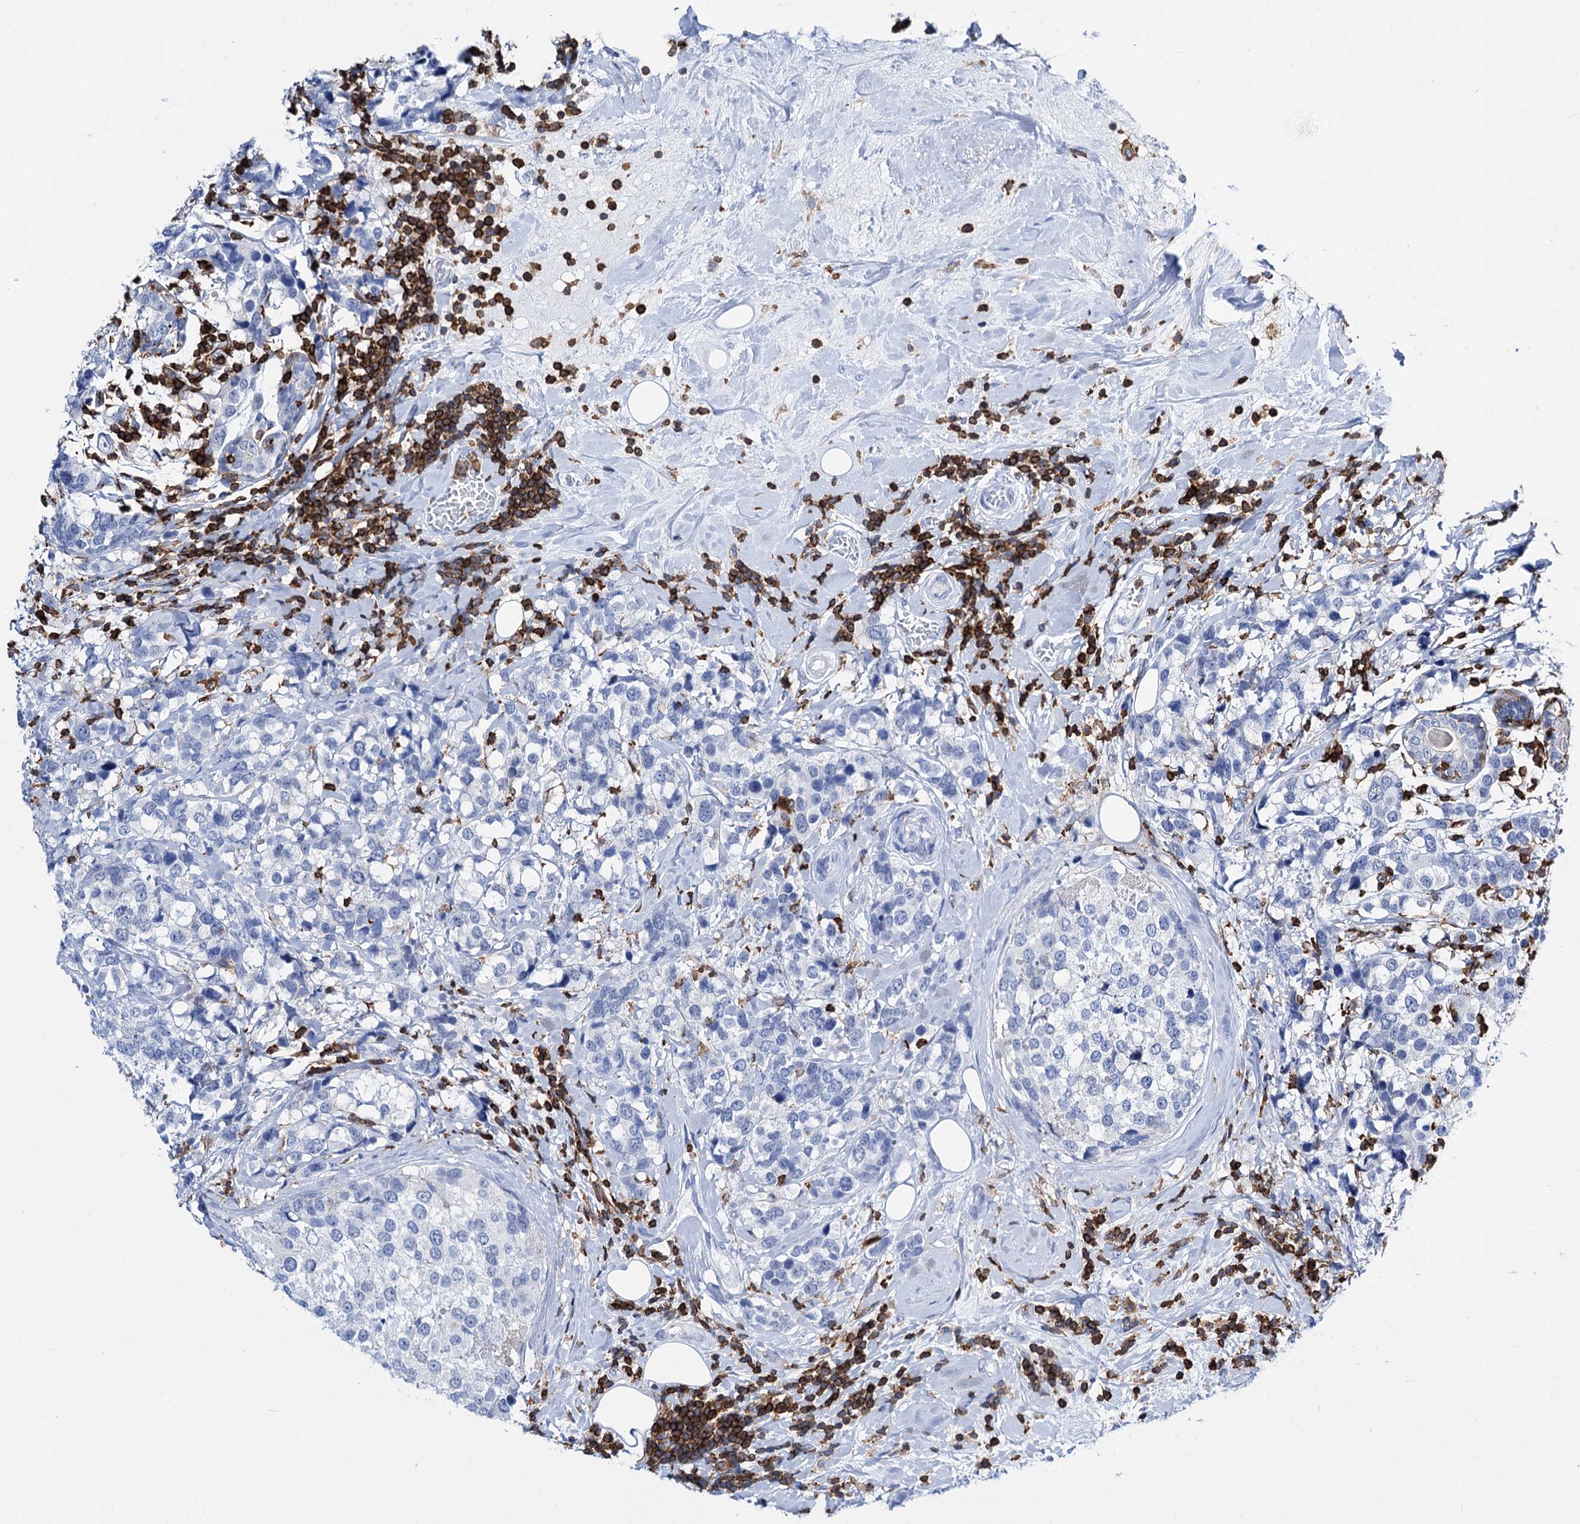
{"staining": {"intensity": "negative", "quantity": "none", "location": "none"}, "tissue": "breast cancer", "cell_type": "Tumor cells", "image_type": "cancer", "snomed": [{"axis": "morphology", "description": "Lobular carcinoma"}, {"axis": "topography", "description": "Breast"}], "caption": "High magnification brightfield microscopy of breast cancer stained with DAB (3,3'-diaminobenzidine) (brown) and counterstained with hematoxylin (blue): tumor cells show no significant expression.", "gene": "DEF6", "patient": {"sex": "female", "age": 59}}